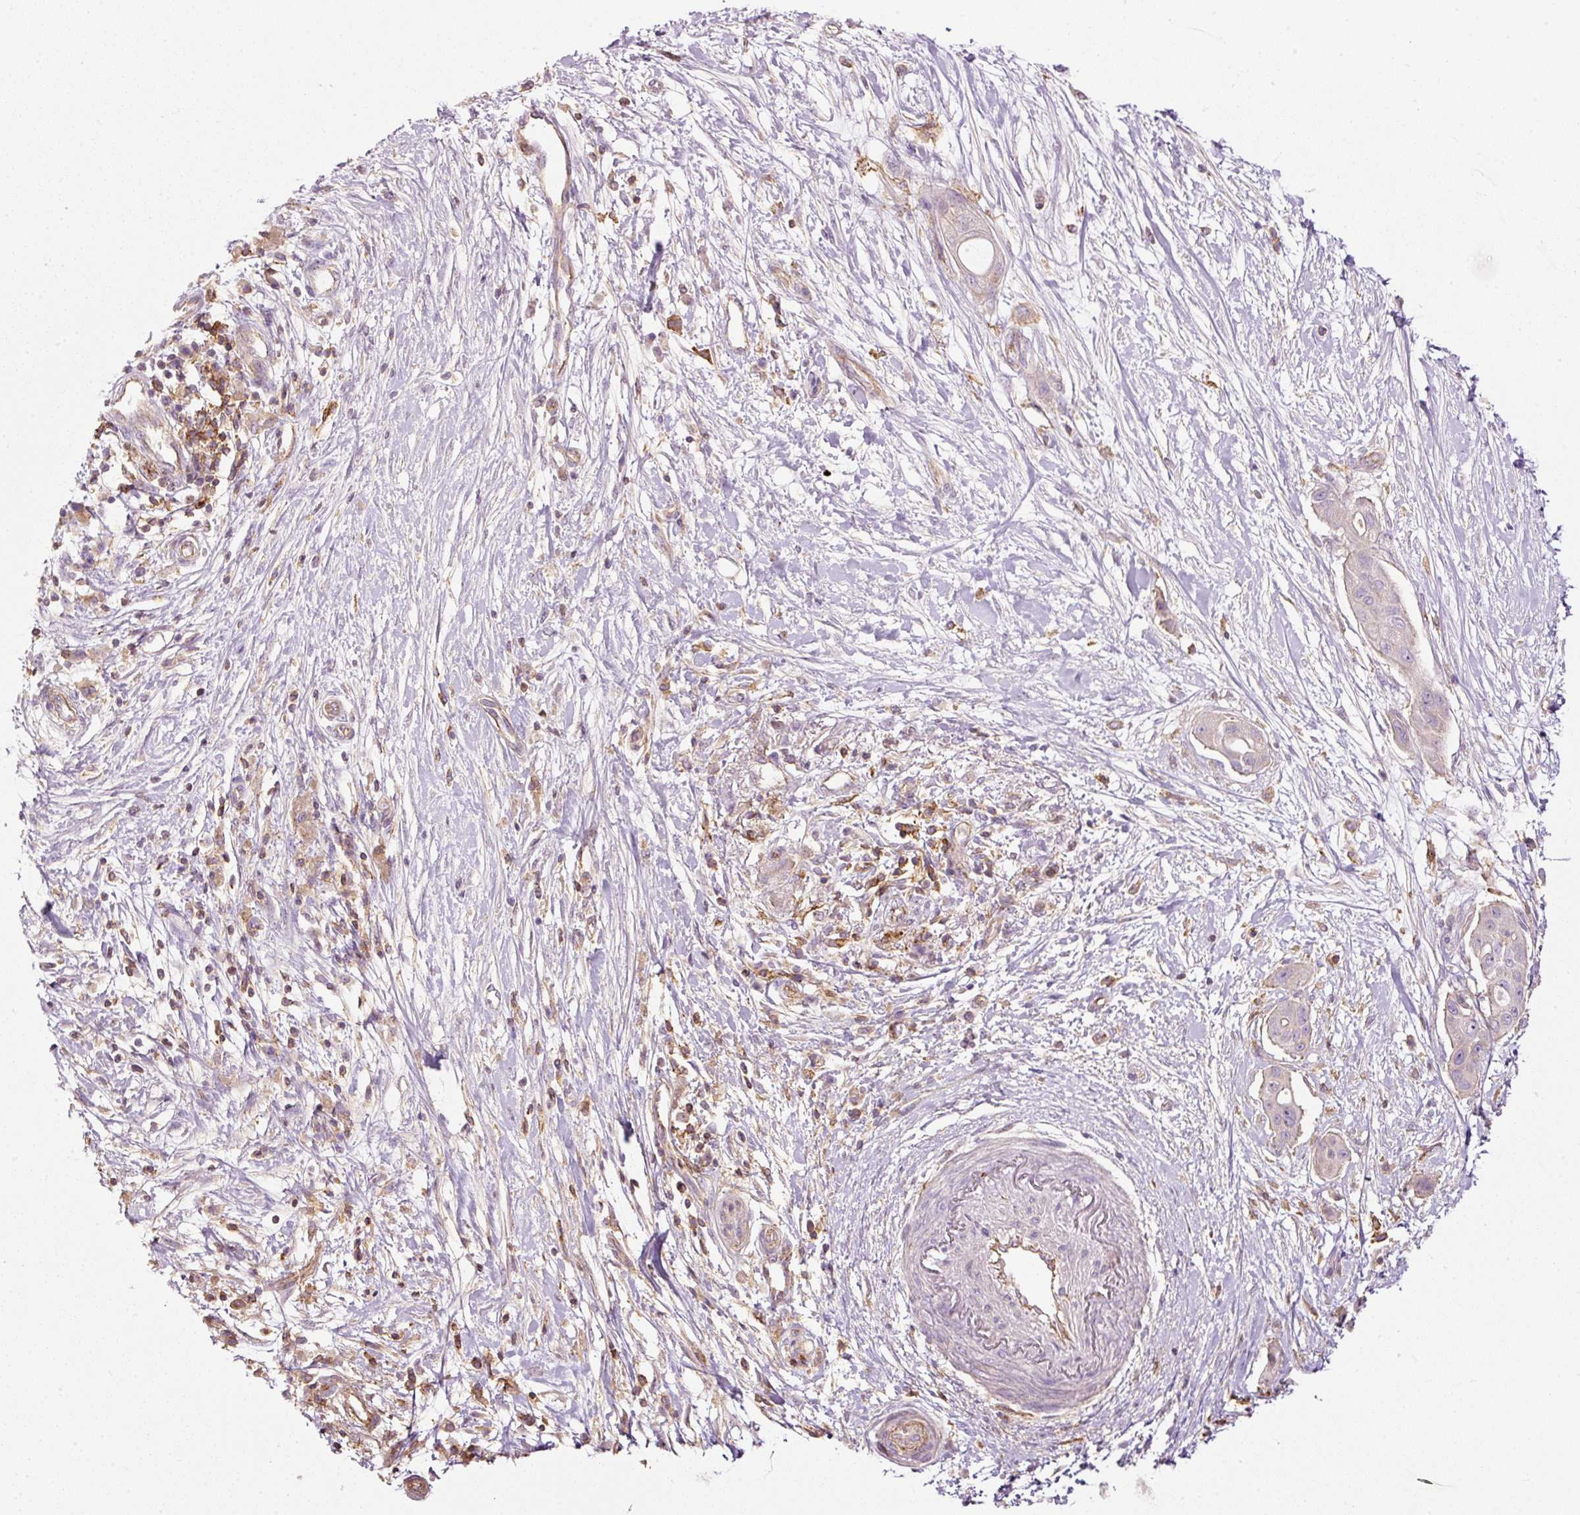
{"staining": {"intensity": "negative", "quantity": "none", "location": "none"}, "tissue": "pancreatic cancer", "cell_type": "Tumor cells", "image_type": "cancer", "snomed": [{"axis": "morphology", "description": "Adenocarcinoma, NOS"}, {"axis": "topography", "description": "Pancreas"}], "caption": "An immunohistochemistry micrograph of pancreatic cancer is shown. There is no staining in tumor cells of pancreatic cancer. The staining was performed using DAB (3,3'-diaminobenzidine) to visualize the protein expression in brown, while the nuclei were stained in blue with hematoxylin (Magnification: 20x).", "gene": "SIPA1", "patient": {"sex": "male", "age": 68}}